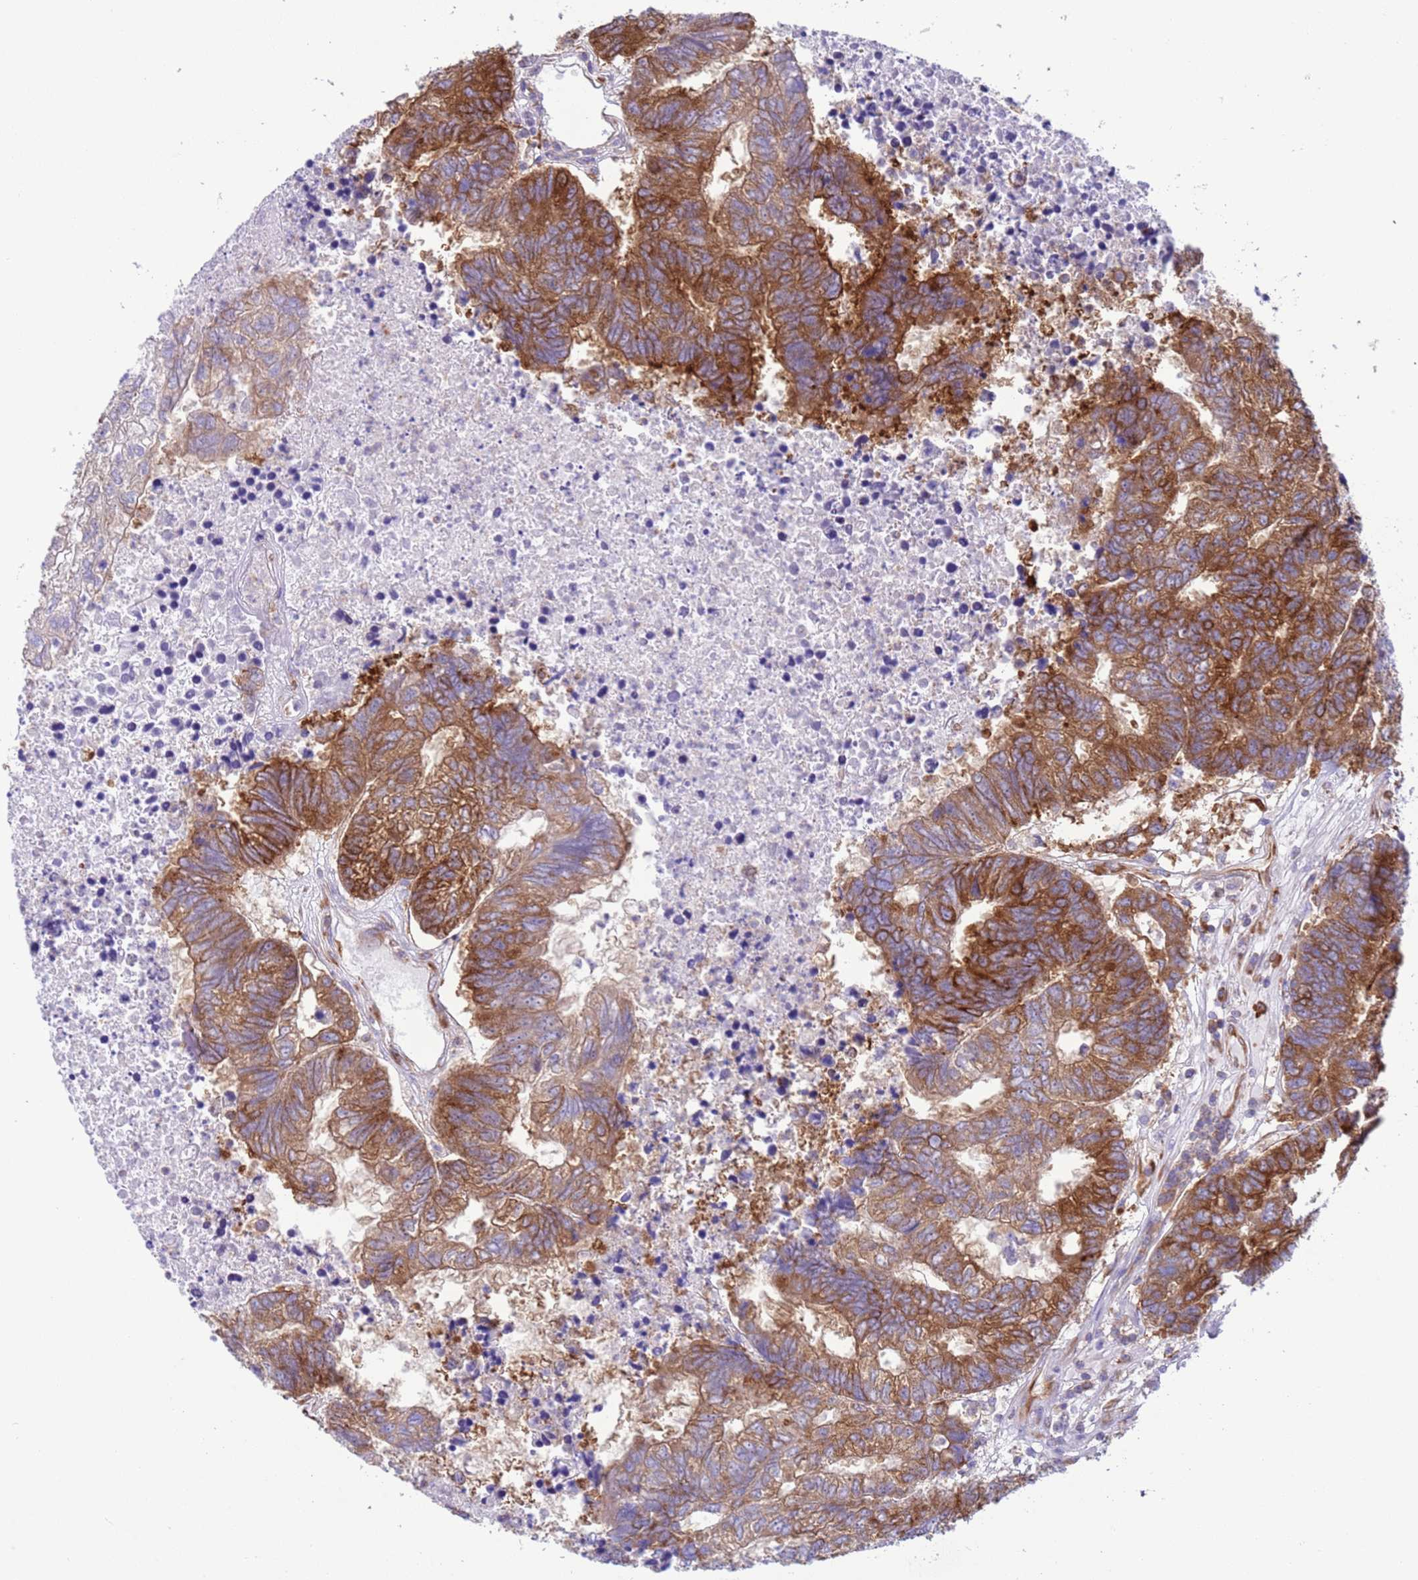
{"staining": {"intensity": "strong", "quantity": "25%-75%", "location": "cytoplasmic/membranous"}, "tissue": "colorectal cancer", "cell_type": "Tumor cells", "image_type": "cancer", "snomed": [{"axis": "morphology", "description": "Adenocarcinoma, NOS"}, {"axis": "topography", "description": "Colon"}], "caption": "Immunohistochemical staining of human adenocarcinoma (colorectal) shows high levels of strong cytoplasmic/membranous staining in about 25%-75% of tumor cells. The staining was performed using DAB (3,3'-diaminobenzidine), with brown indicating positive protein expression. Nuclei are stained blue with hematoxylin.", "gene": "VARS1", "patient": {"sex": "female", "age": 48}}